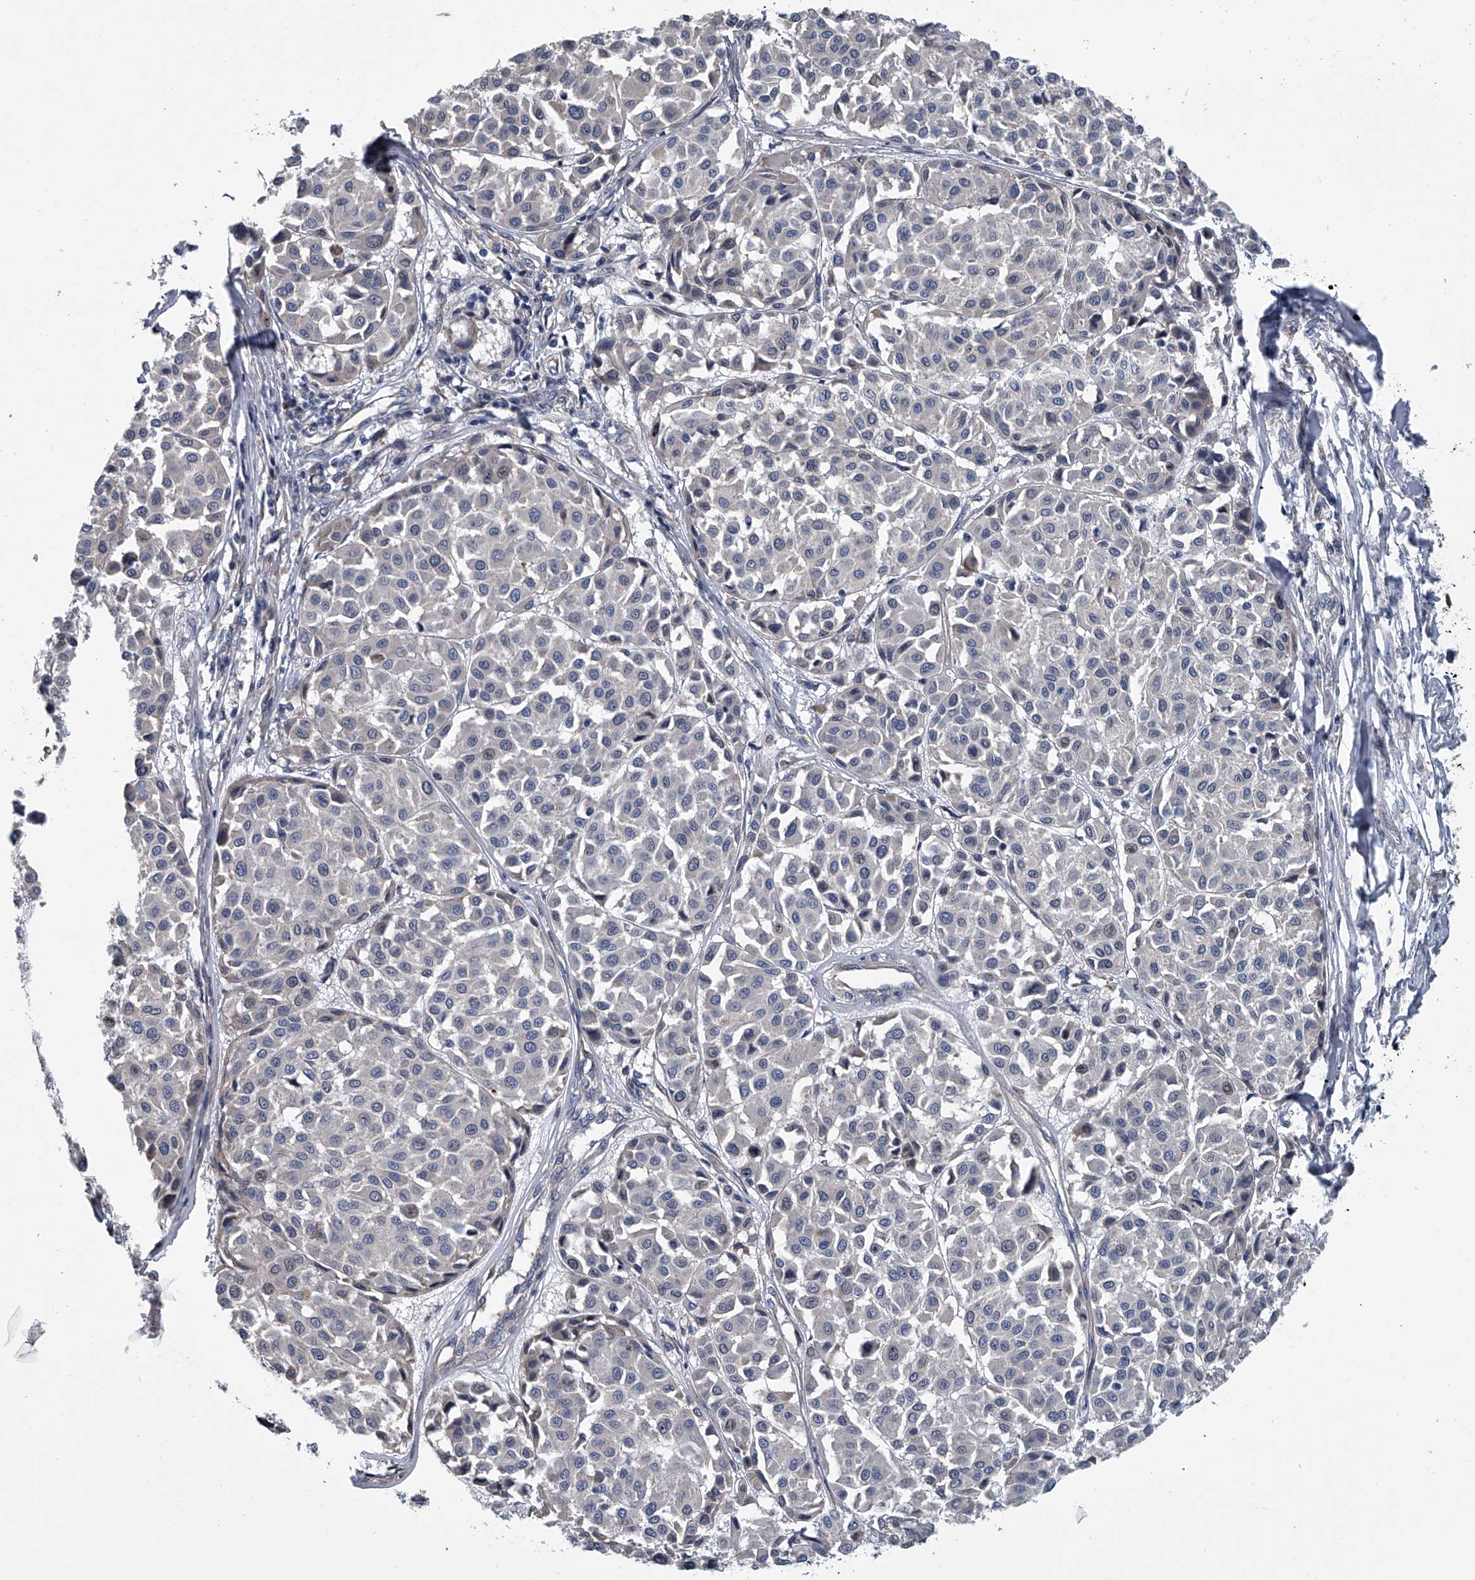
{"staining": {"intensity": "negative", "quantity": "none", "location": "none"}, "tissue": "melanoma", "cell_type": "Tumor cells", "image_type": "cancer", "snomed": [{"axis": "morphology", "description": "Malignant melanoma, Metastatic site"}, {"axis": "topography", "description": "Soft tissue"}], "caption": "IHC of melanoma demonstrates no expression in tumor cells.", "gene": "ABCG1", "patient": {"sex": "male", "age": 41}}